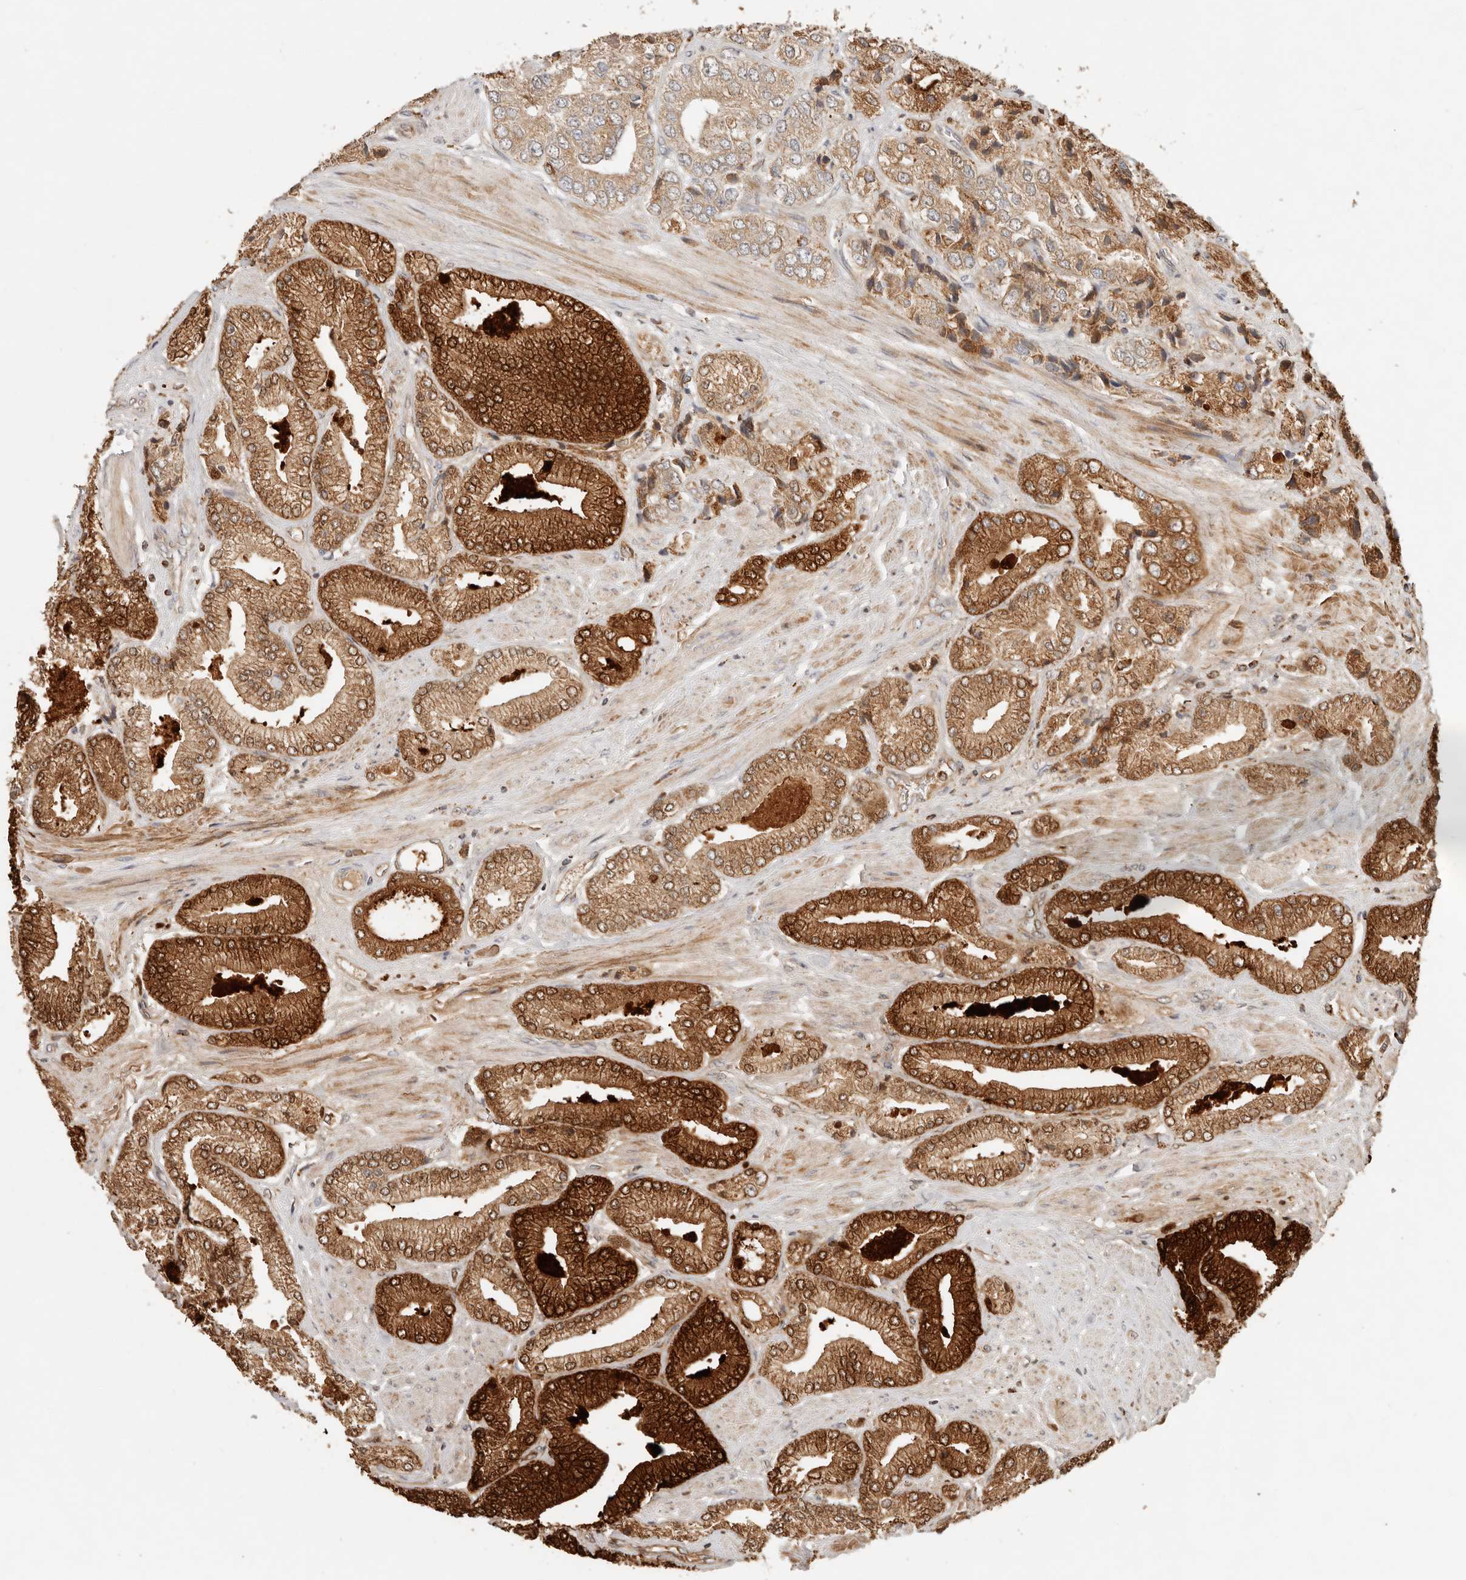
{"staining": {"intensity": "strong", "quantity": ">75%", "location": "cytoplasmic/membranous"}, "tissue": "prostate cancer", "cell_type": "Tumor cells", "image_type": "cancer", "snomed": [{"axis": "morphology", "description": "Adenocarcinoma, High grade"}, {"axis": "topography", "description": "Prostate"}], "caption": "Tumor cells reveal strong cytoplasmic/membranous staining in approximately >75% of cells in prostate high-grade adenocarcinoma.", "gene": "ARHGEF10L", "patient": {"sex": "male", "age": 50}}